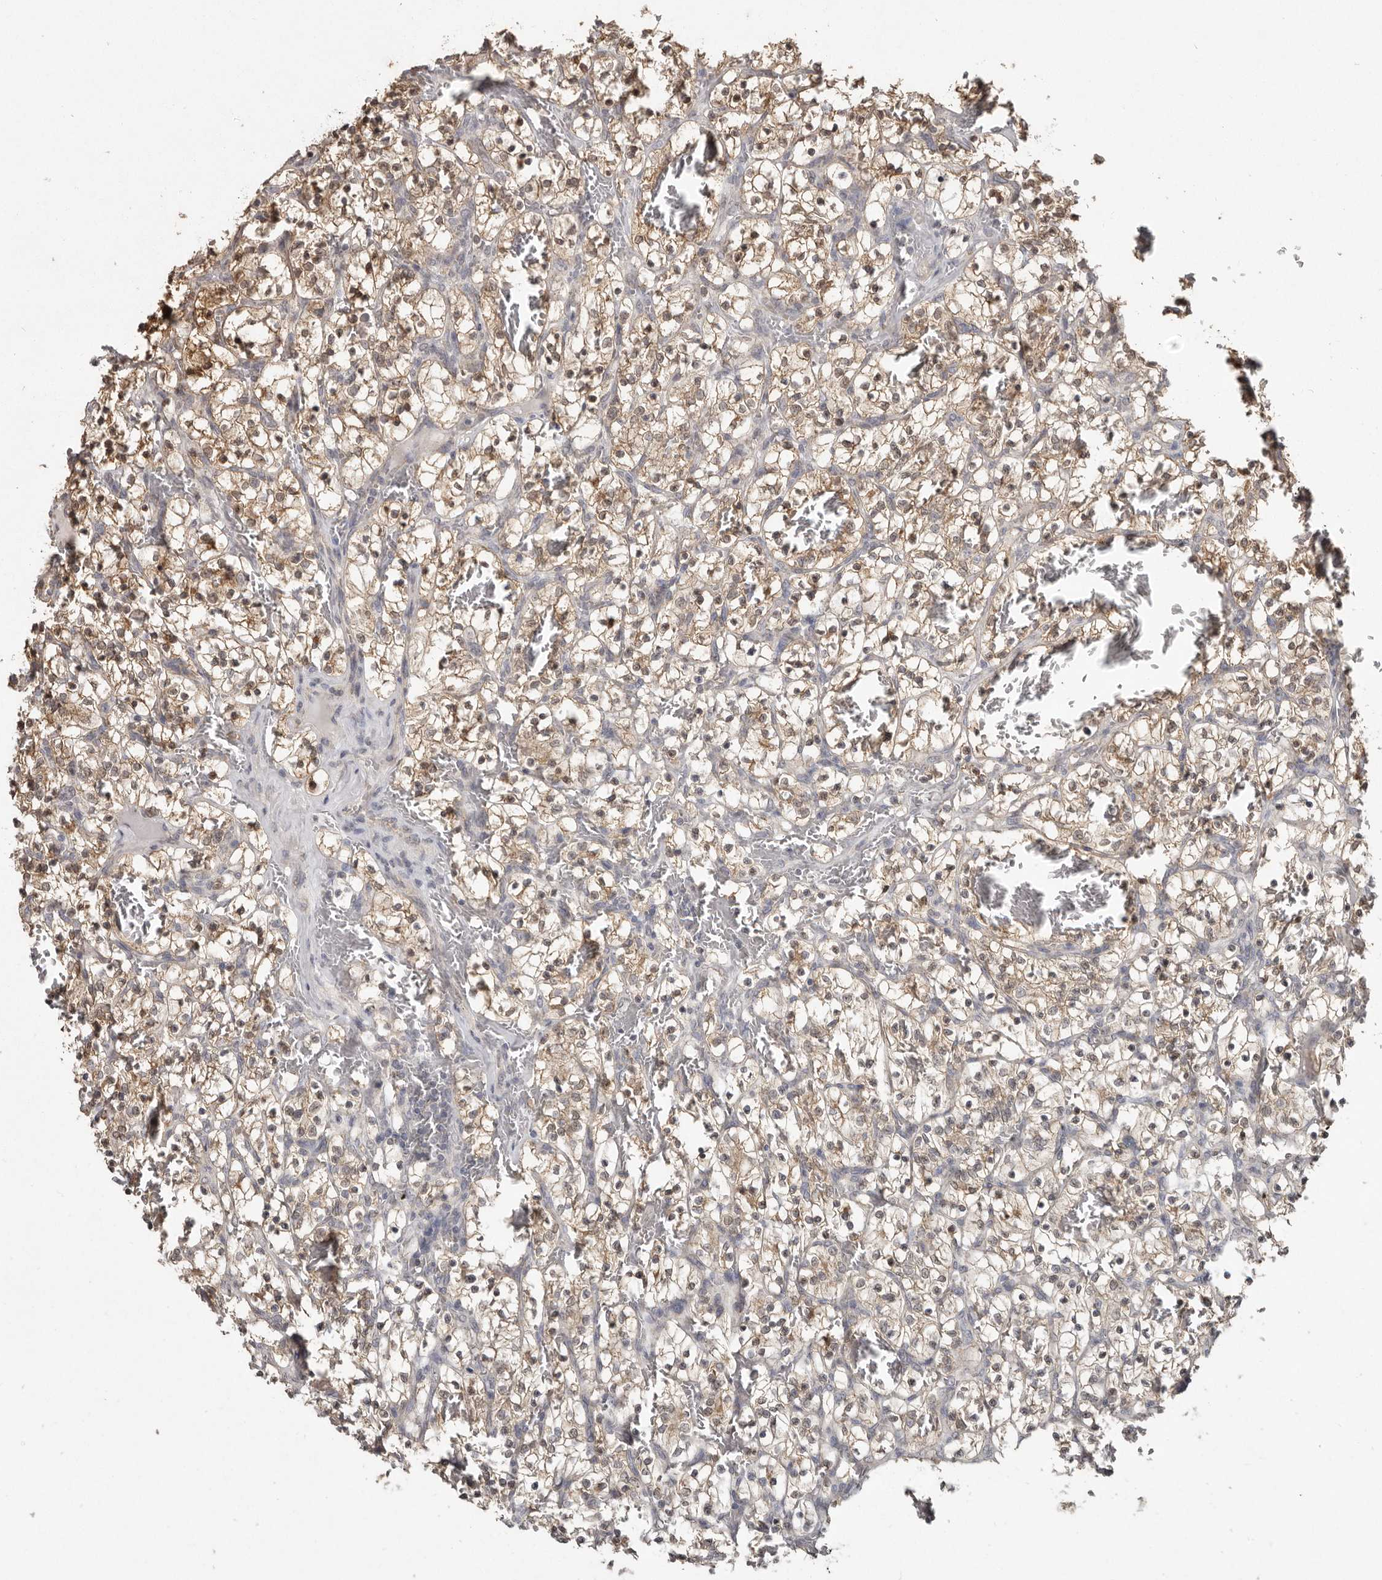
{"staining": {"intensity": "moderate", "quantity": ">75%", "location": "cytoplasmic/membranous,nuclear"}, "tissue": "renal cancer", "cell_type": "Tumor cells", "image_type": "cancer", "snomed": [{"axis": "morphology", "description": "Adenocarcinoma, NOS"}, {"axis": "topography", "description": "Kidney"}], "caption": "Renal adenocarcinoma stained for a protein exhibits moderate cytoplasmic/membranous and nuclear positivity in tumor cells.", "gene": "LINGO2", "patient": {"sex": "female", "age": 57}}